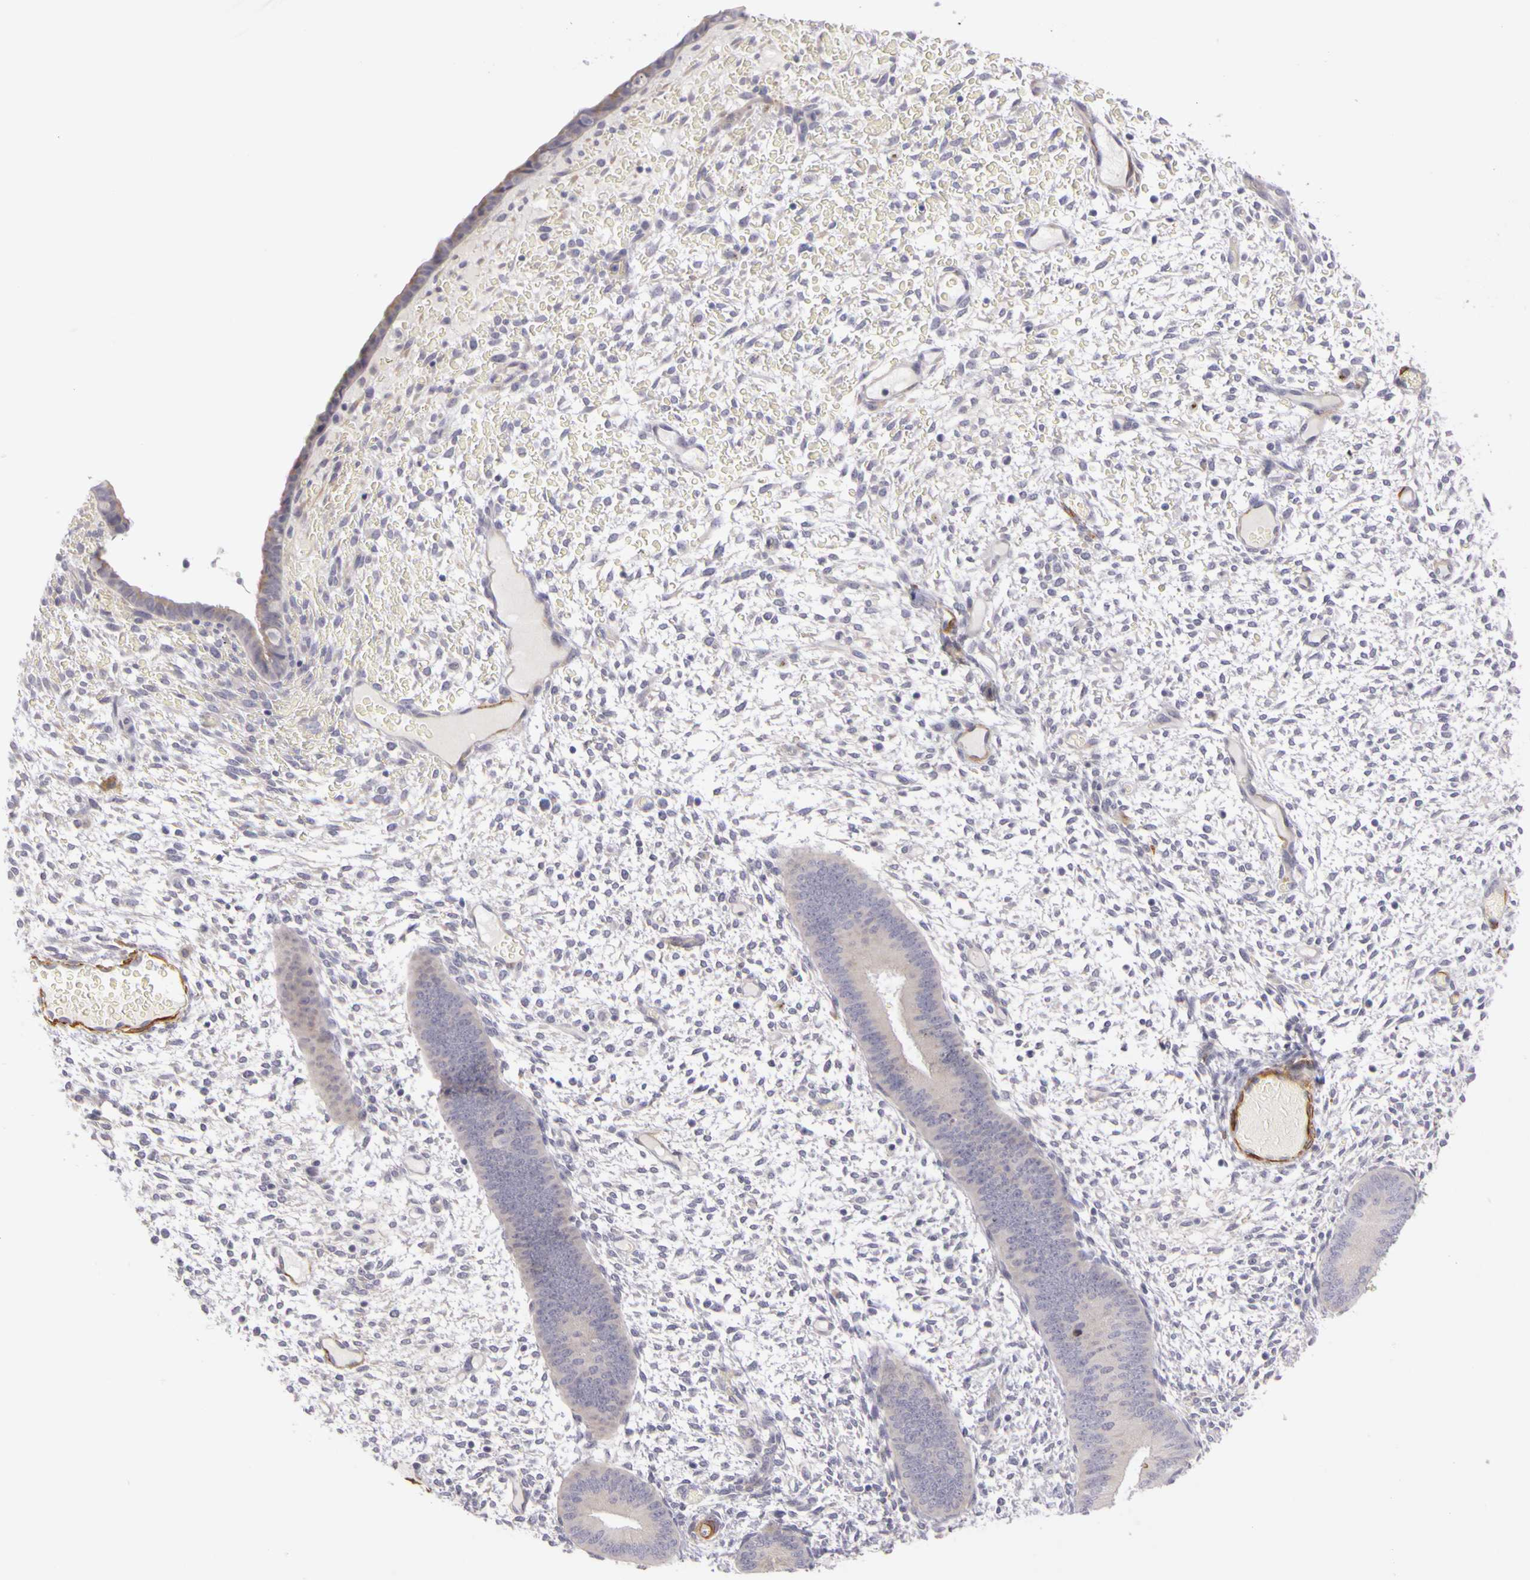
{"staining": {"intensity": "negative", "quantity": "none", "location": "none"}, "tissue": "endometrium", "cell_type": "Cells in endometrial stroma", "image_type": "normal", "snomed": [{"axis": "morphology", "description": "Normal tissue, NOS"}, {"axis": "topography", "description": "Endometrium"}], "caption": "DAB (3,3'-diaminobenzidine) immunohistochemical staining of unremarkable human endometrium shows no significant expression in cells in endometrial stroma.", "gene": "CNTN2", "patient": {"sex": "female", "age": 42}}